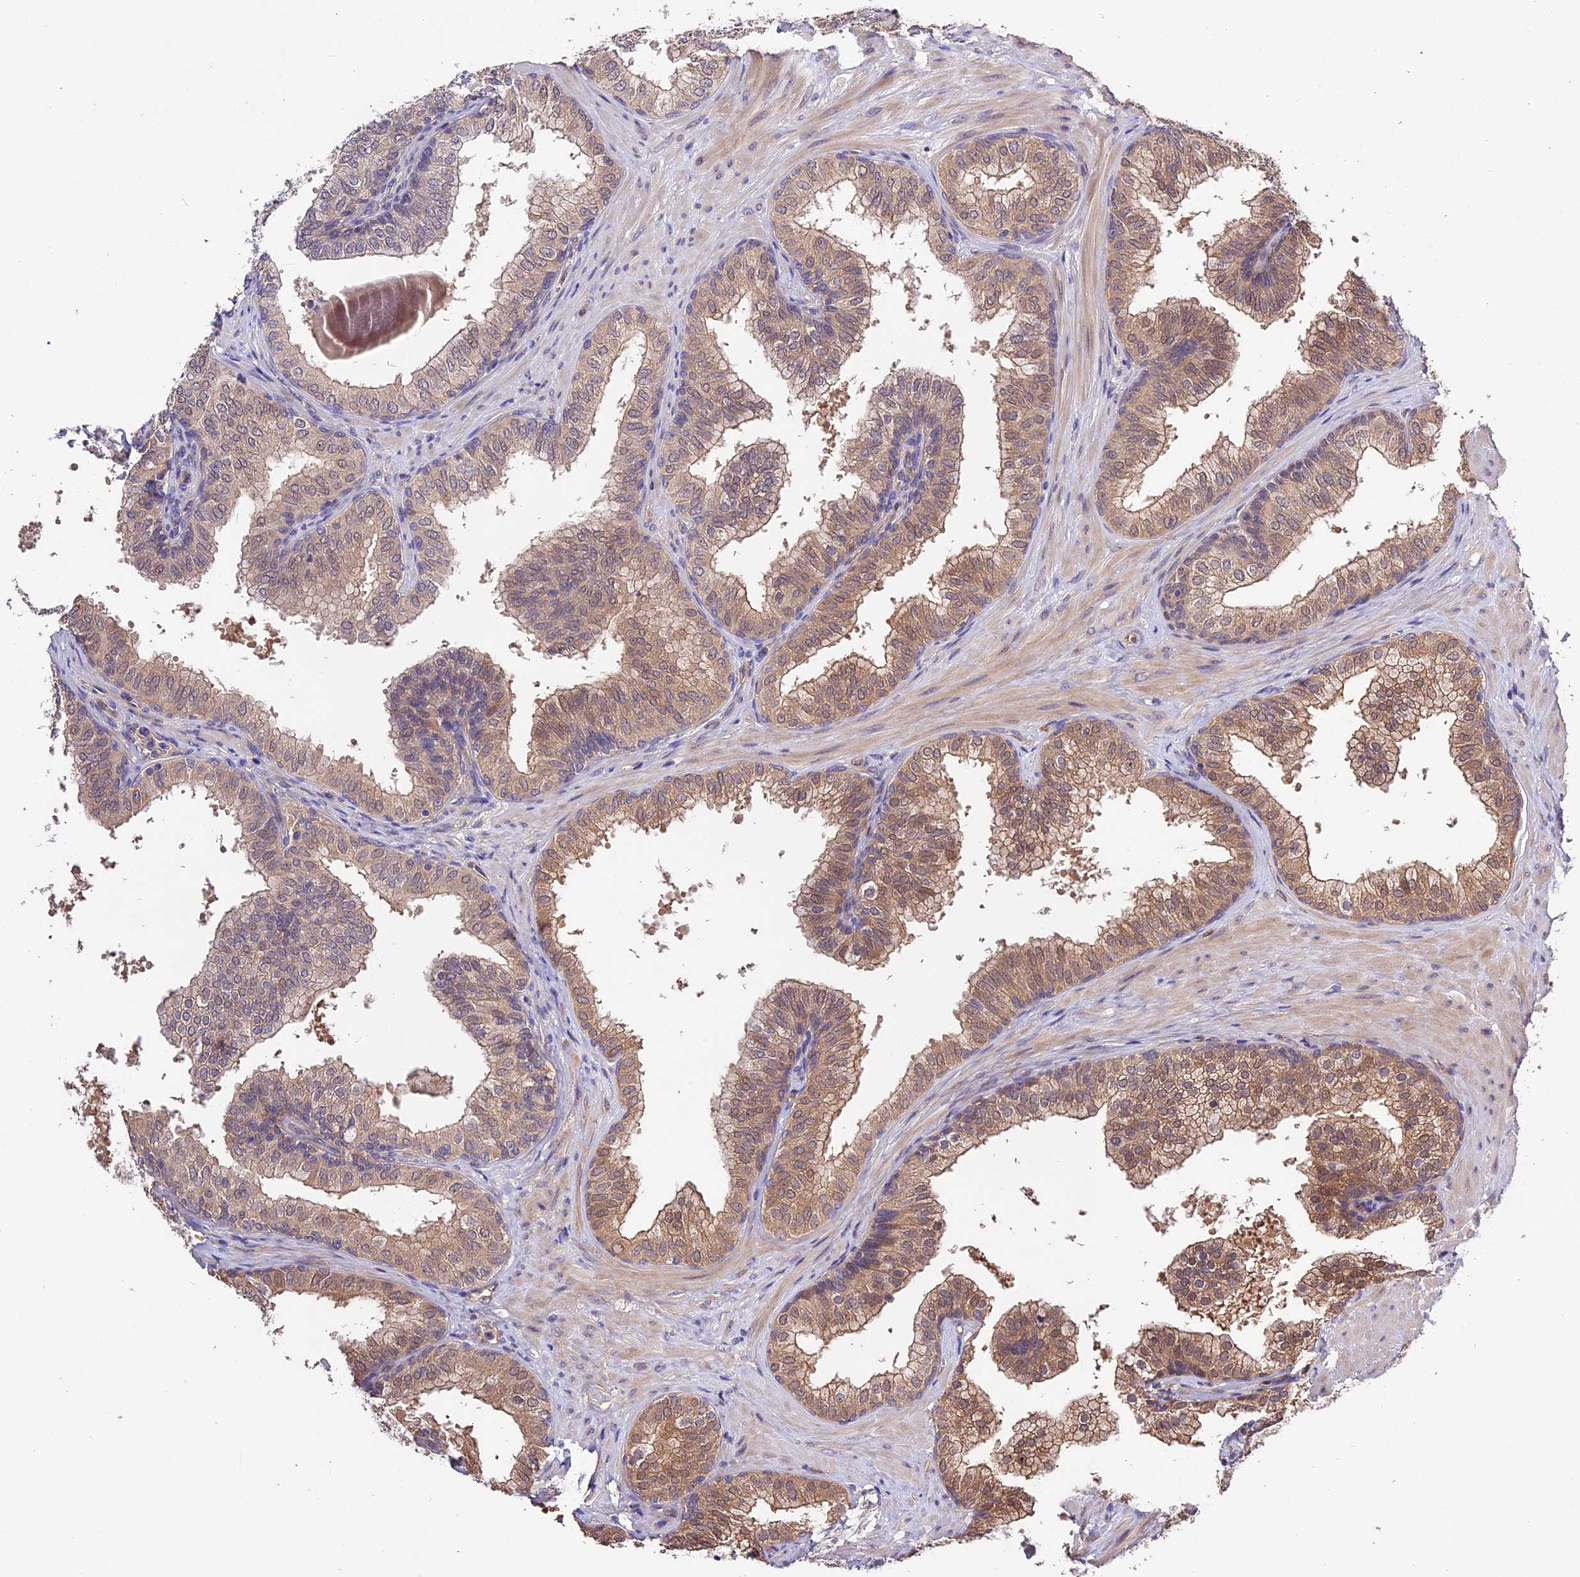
{"staining": {"intensity": "moderate", "quantity": "25%-75%", "location": "cytoplasmic/membranous"}, "tissue": "prostate", "cell_type": "Glandular cells", "image_type": "normal", "snomed": [{"axis": "morphology", "description": "Normal tissue, NOS"}, {"axis": "topography", "description": "Prostate"}], "caption": "Immunohistochemical staining of normal prostate reveals moderate cytoplasmic/membranous protein expression in approximately 25%-75% of glandular cells.", "gene": "CES3", "patient": {"sex": "male", "age": 60}}